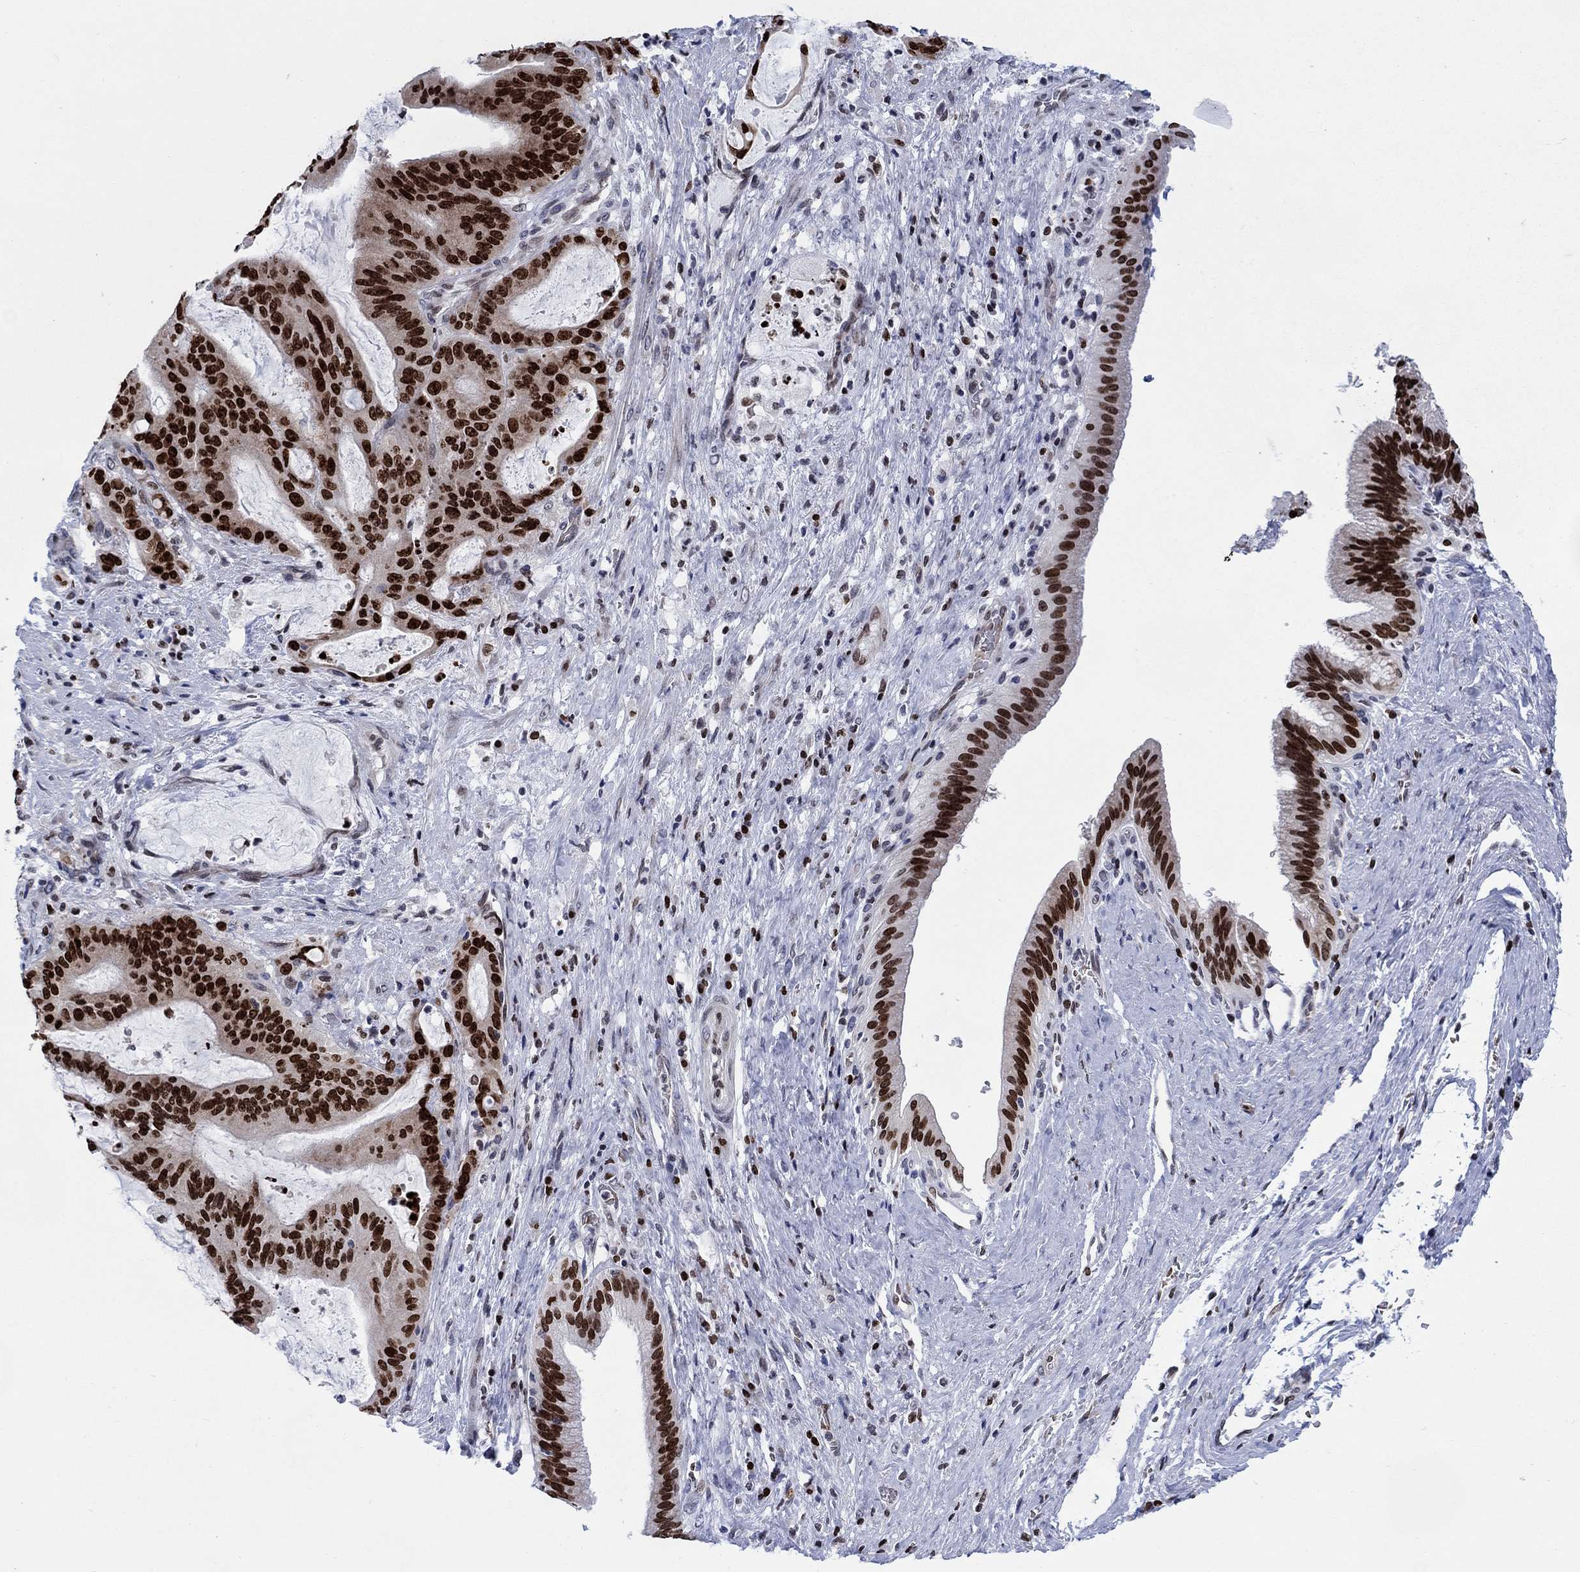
{"staining": {"intensity": "strong", "quantity": ">75%", "location": "nuclear"}, "tissue": "liver cancer", "cell_type": "Tumor cells", "image_type": "cancer", "snomed": [{"axis": "morphology", "description": "Cholangiocarcinoma"}, {"axis": "topography", "description": "Liver"}], "caption": "Liver cancer stained with a brown dye demonstrates strong nuclear positive expression in approximately >75% of tumor cells.", "gene": "HMGA1", "patient": {"sex": "female", "age": 73}}